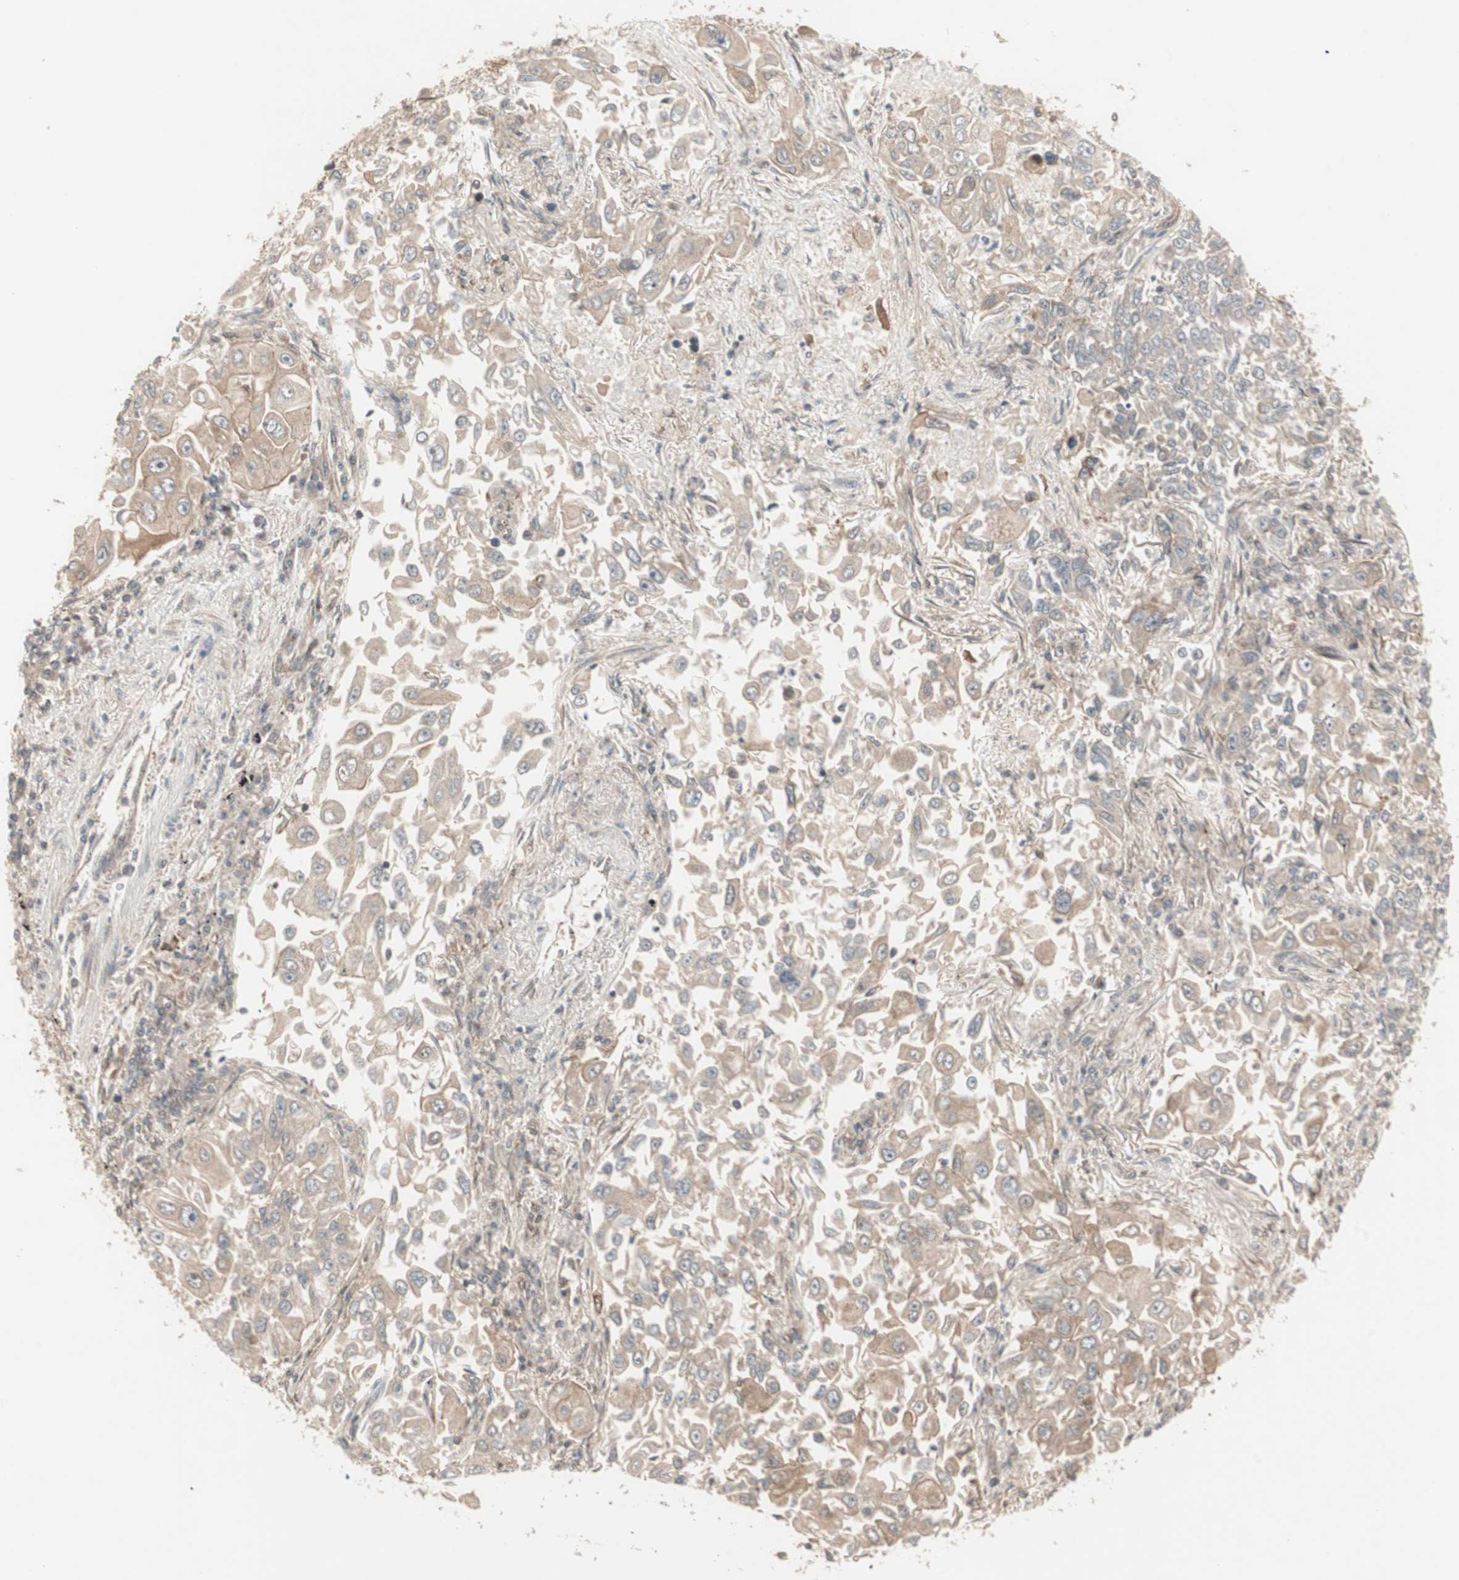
{"staining": {"intensity": "weak", "quantity": ">75%", "location": "cytoplasmic/membranous"}, "tissue": "lung cancer", "cell_type": "Tumor cells", "image_type": "cancer", "snomed": [{"axis": "morphology", "description": "Adenocarcinoma, NOS"}, {"axis": "topography", "description": "Lung"}], "caption": "Immunohistochemical staining of adenocarcinoma (lung) displays weak cytoplasmic/membranous protein positivity in about >75% of tumor cells. (Brightfield microscopy of DAB IHC at high magnification).", "gene": "PFDN1", "patient": {"sex": "male", "age": 84}}